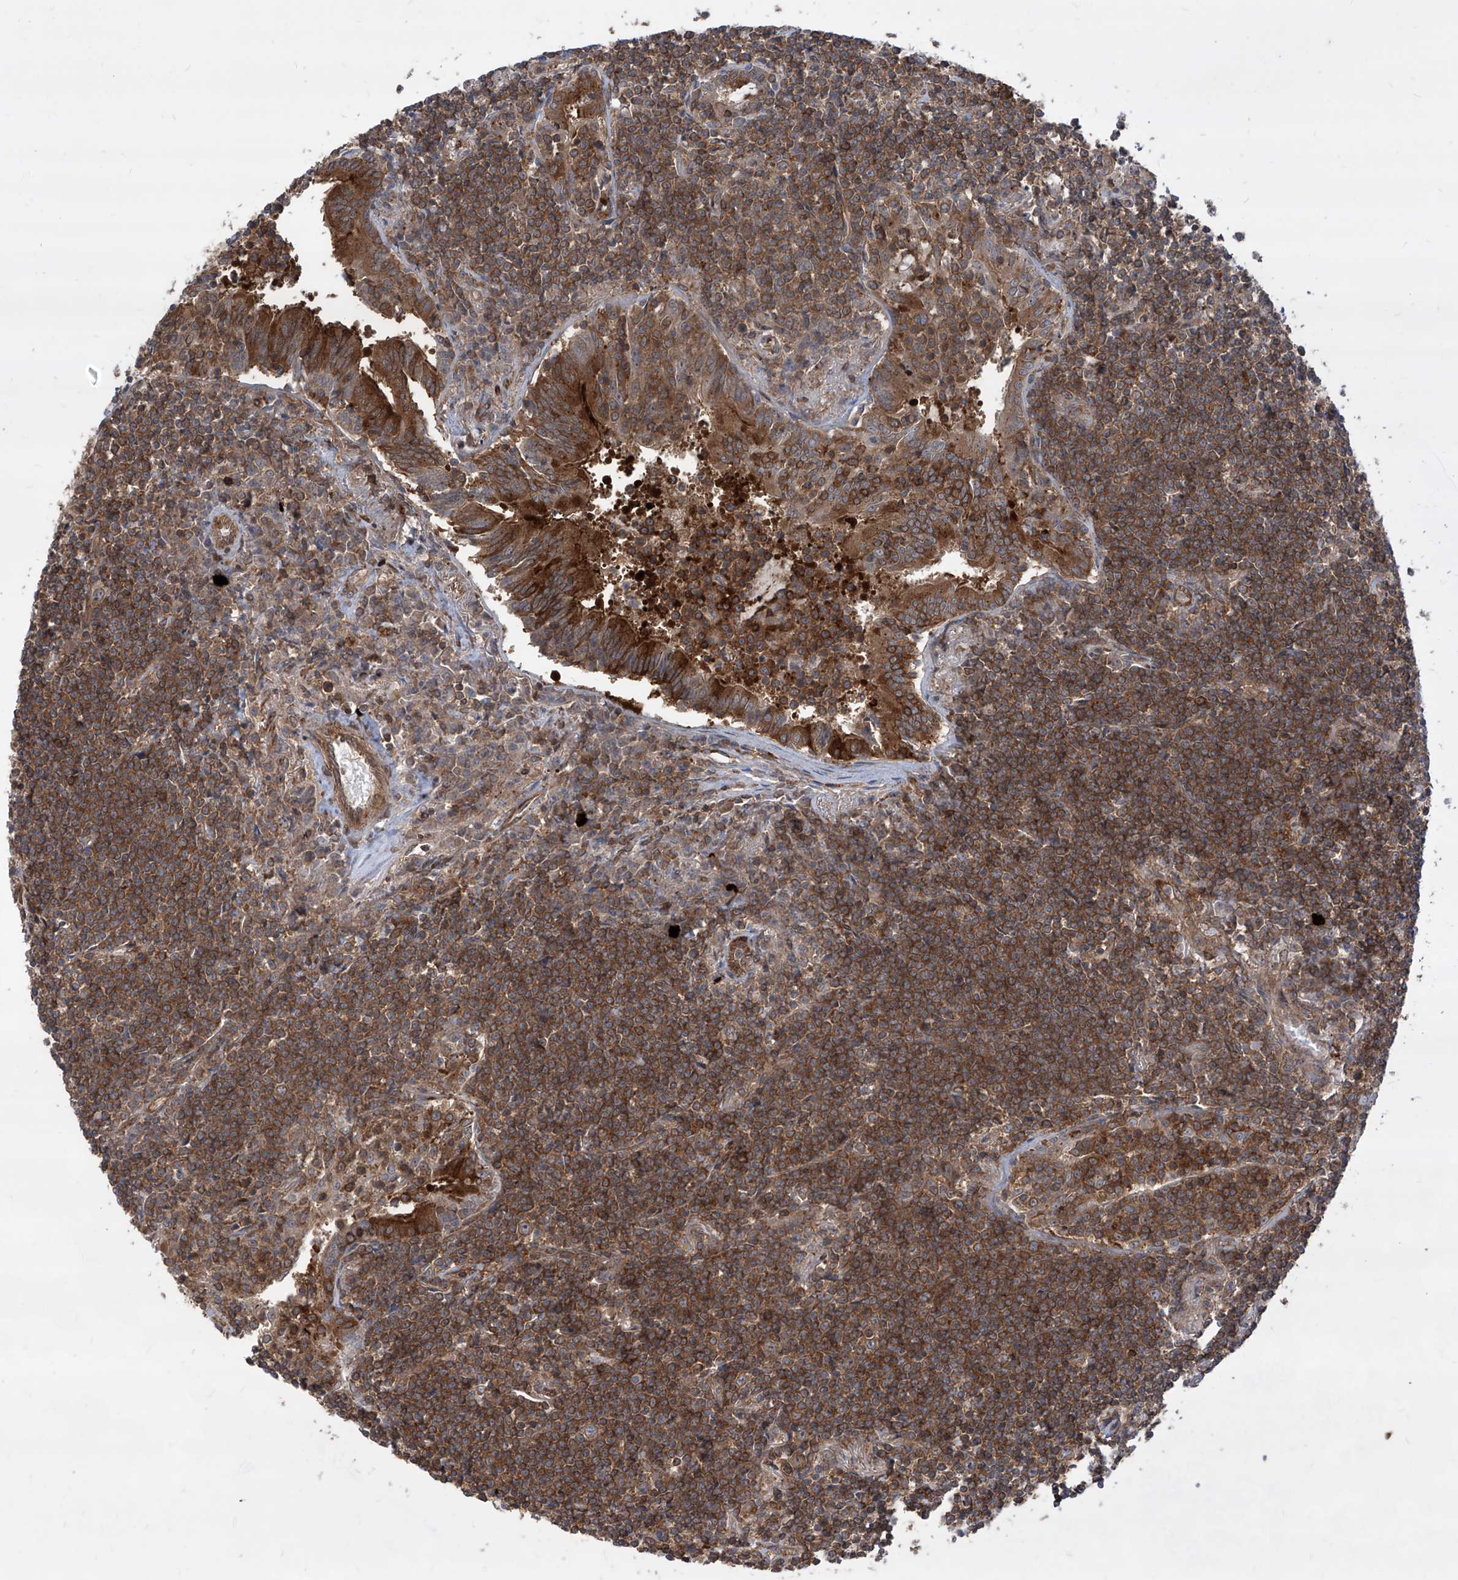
{"staining": {"intensity": "strong", "quantity": ">75%", "location": "cytoplasmic/membranous"}, "tissue": "lymphoma", "cell_type": "Tumor cells", "image_type": "cancer", "snomed": [{"axis": "morphology", "description": "Malignant lymphoma, non-Hodgkin's type, Low grade"}, {"axis": "topography", "description": "Lung"}], "caption": "Immunohistochemical staining of lymphoma displays high levels of strong cytoplasmic/membranous protein staining in about >75% of tumor cells.", "gene": "MAGED2", "patient": {"sex": "female", "age": 71}}